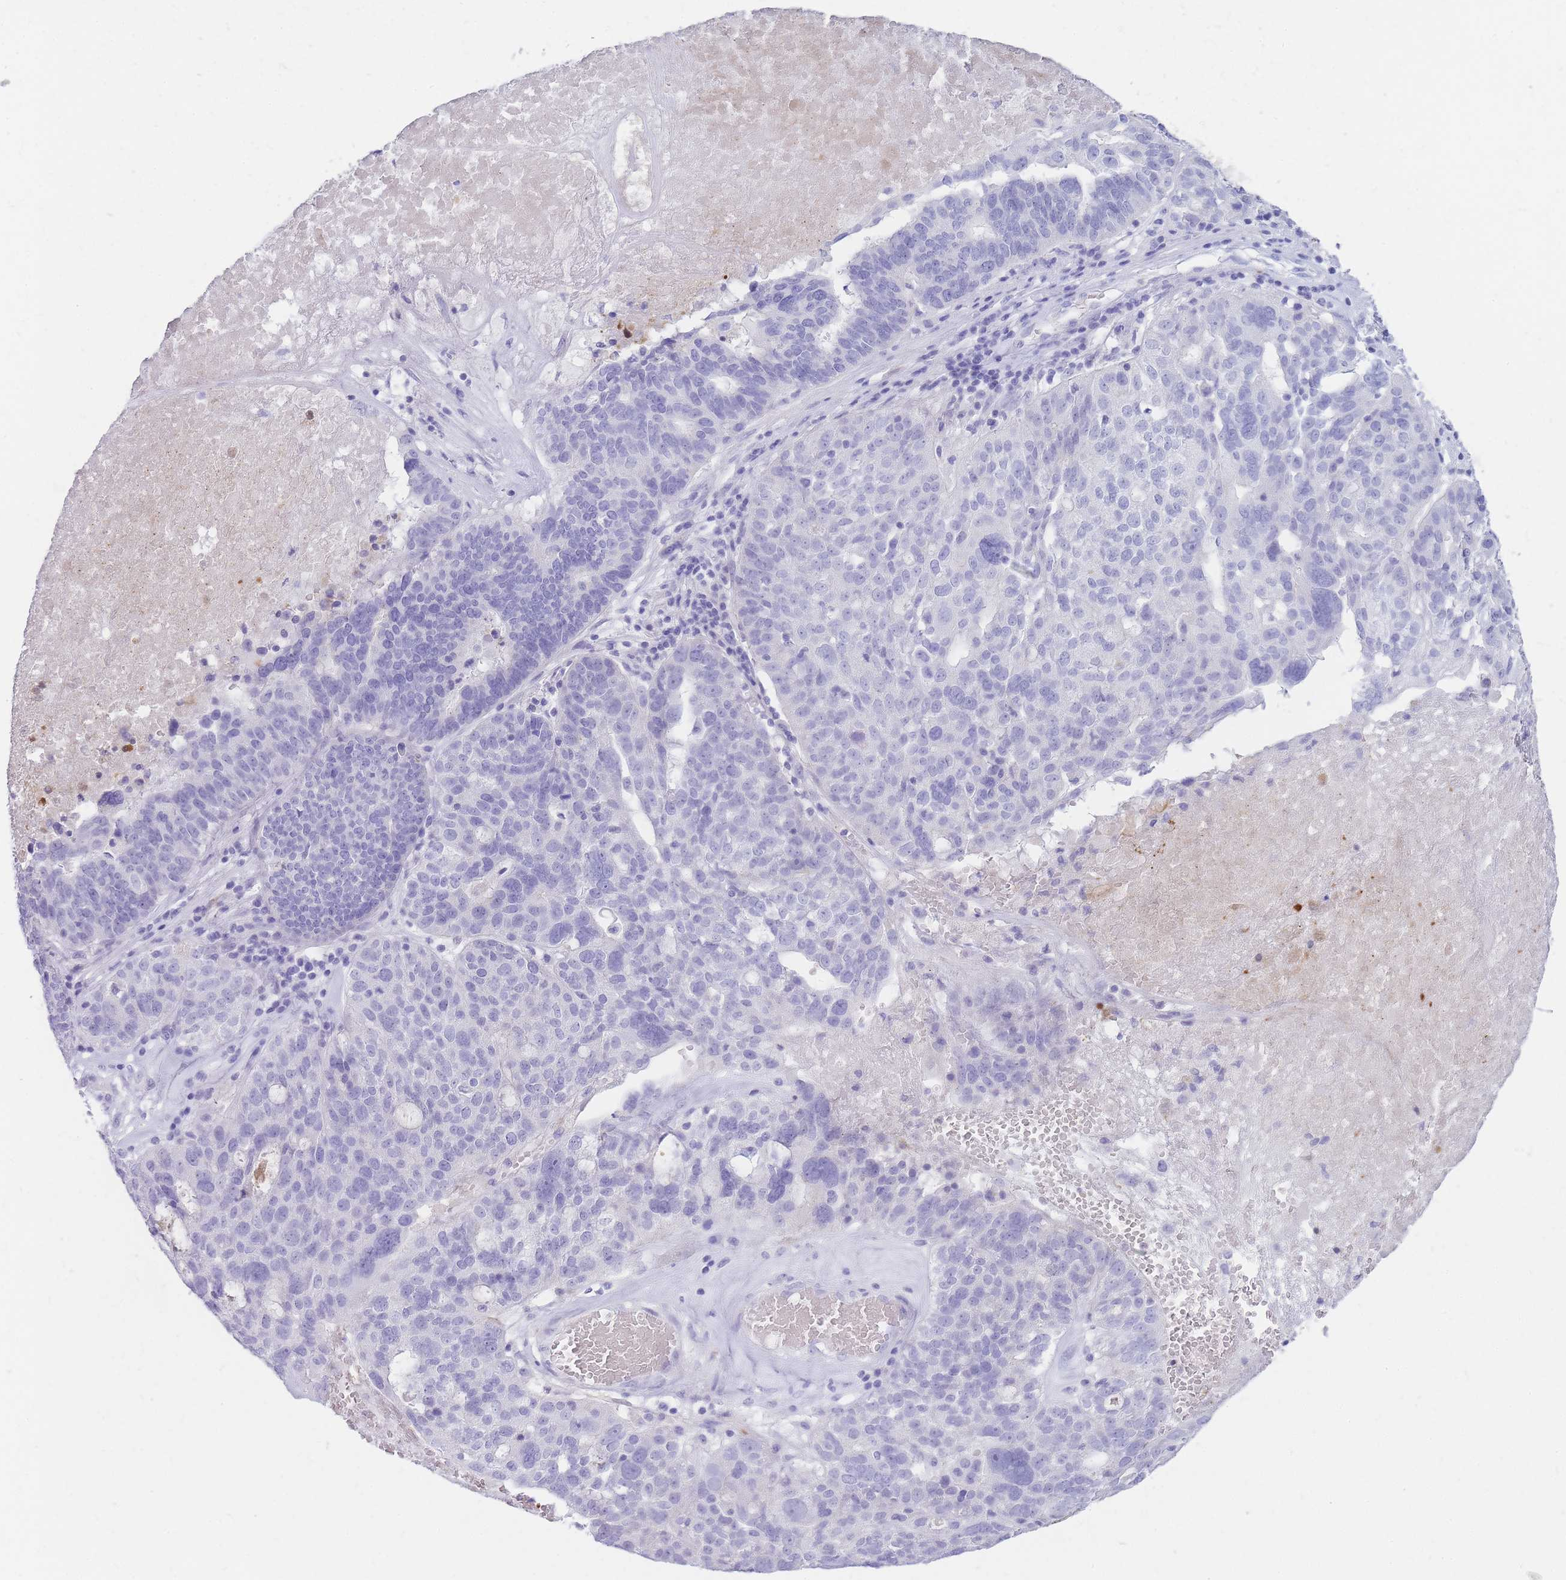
{"staining": {"intensity": "negative", "quantity": "none", "location": "none"}, "tissue": "ovarian cancer", "cell_type": "Tumor cells", "image_type": "cancer", "snomed": [{"axis": "morphology", "description": "Cystadenocarcinoma, serous, NOS"}, {"axis": "topography", "description": "Ovary"}], "caption": "Immunohistochemical staining of ovarian cancer (serous cystadenocarcinoma) reveals no significant staining in tumor cells.", "gene": "NKX1-2", "patient": {"sex": "female", "age": 59}}